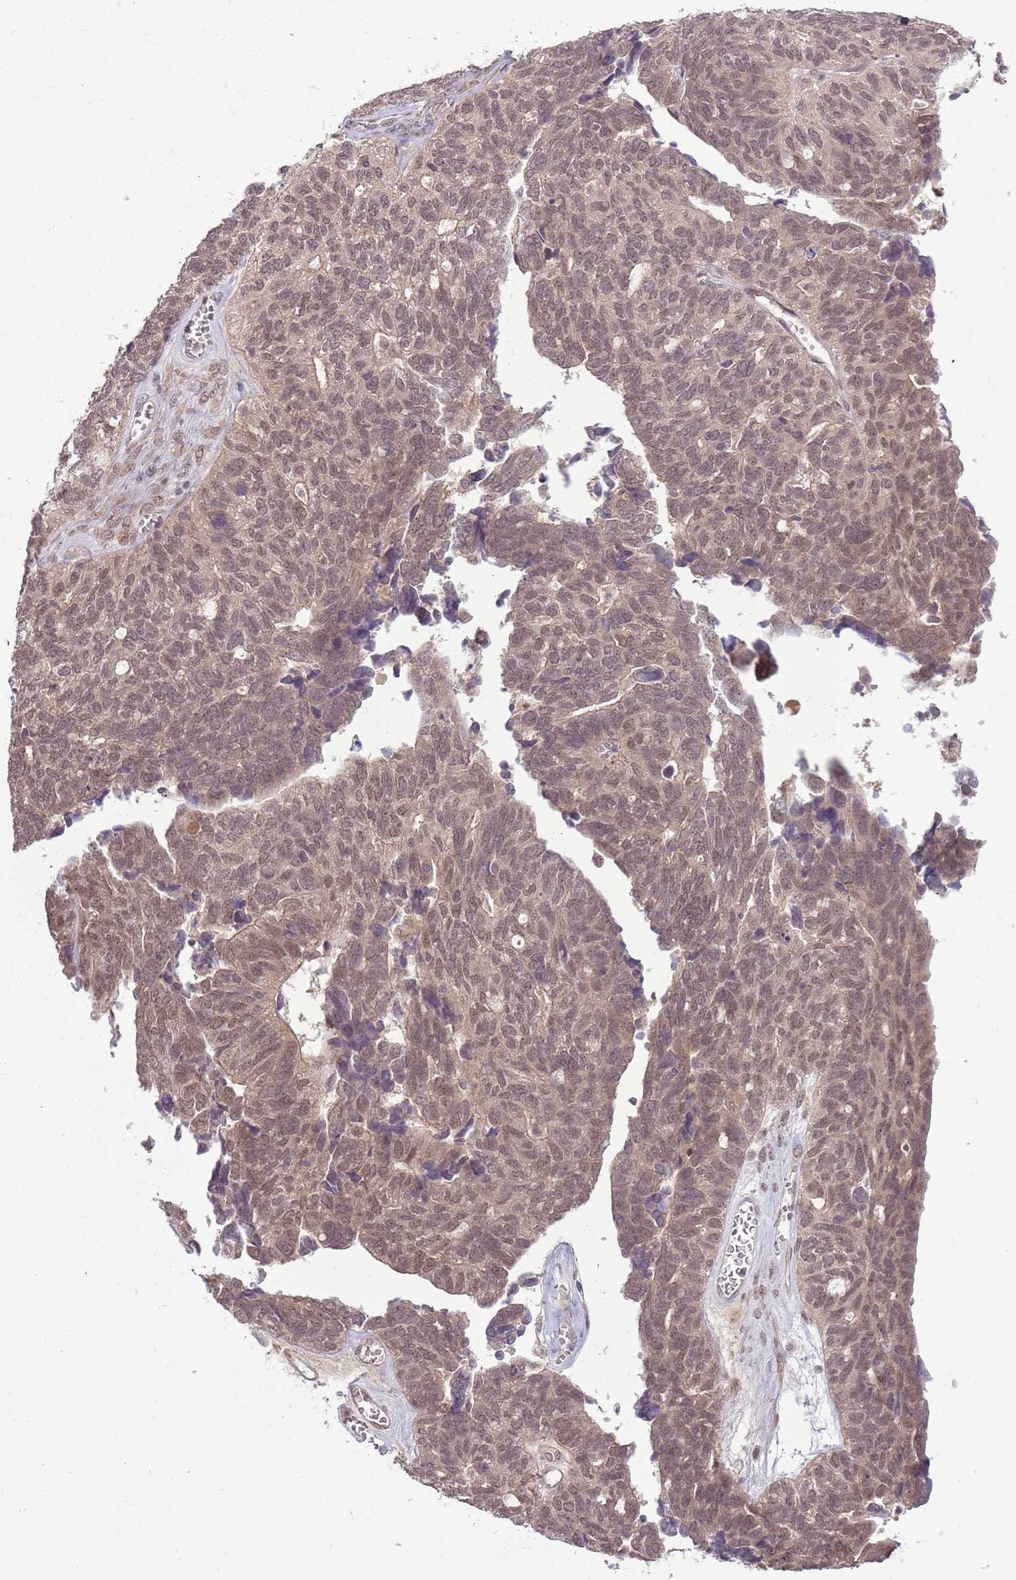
{"staining": {"intensity": "weak", "quantity": "25%-75%", "location": "nuclear"}, "tissue": "ovarian cancer", "cell_type": "Tumor cells", "image_type": "cancer", "snomed": [{"axis": "morphology", "description": "Cystadenocarcinoma, serous, NOS"}, {"axis": "topography", "description": "Ovary"}], "caption": "IHC of human serous cystadenocarcinoma (ovarian) exhibits low levels of weak nuclear staining in approximately 25%-75% of tumor cells.", "gene": "ADAMTS3", "patient": {"sex": "female", "age": 79}}